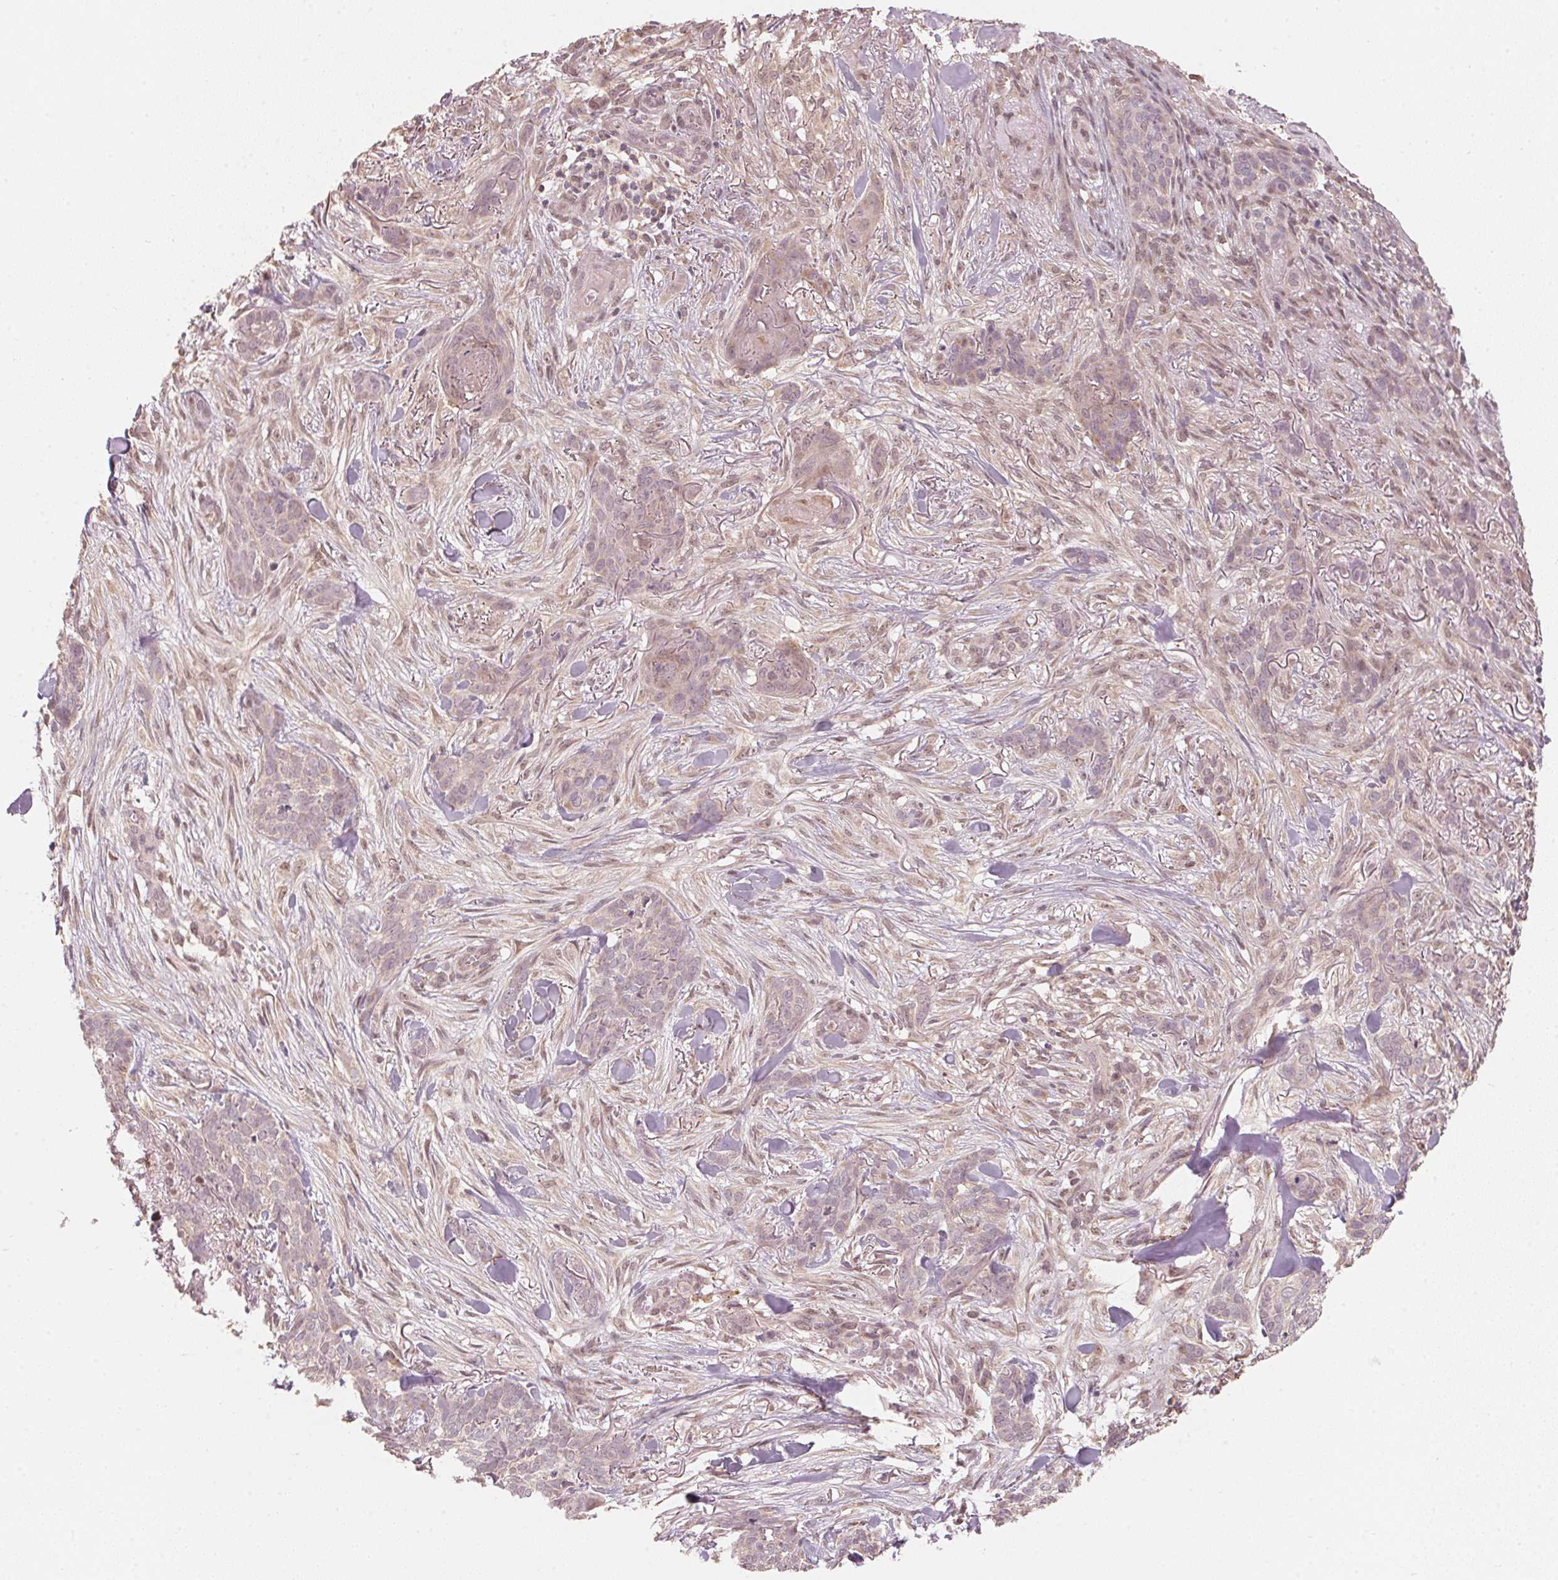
{"staining": {"intensity": "negative", "quantity": "none", "location": "none"}, "tissue": "skin cancer", "cell_type": "Tumor cells", "image_type": "cancer", "snomed": [{"axis": "morphology", "description": "Basal cell carcinoma"}, {"axis": "topography", "description": "Skin"}], "caption": "This is an immunohistochemistry (IHC) image of human skin basal cell carcinoma. There is no positivity in tumor cells.", "gene": "C2orf73", "patient": {"sex": "female", "age": 61}}